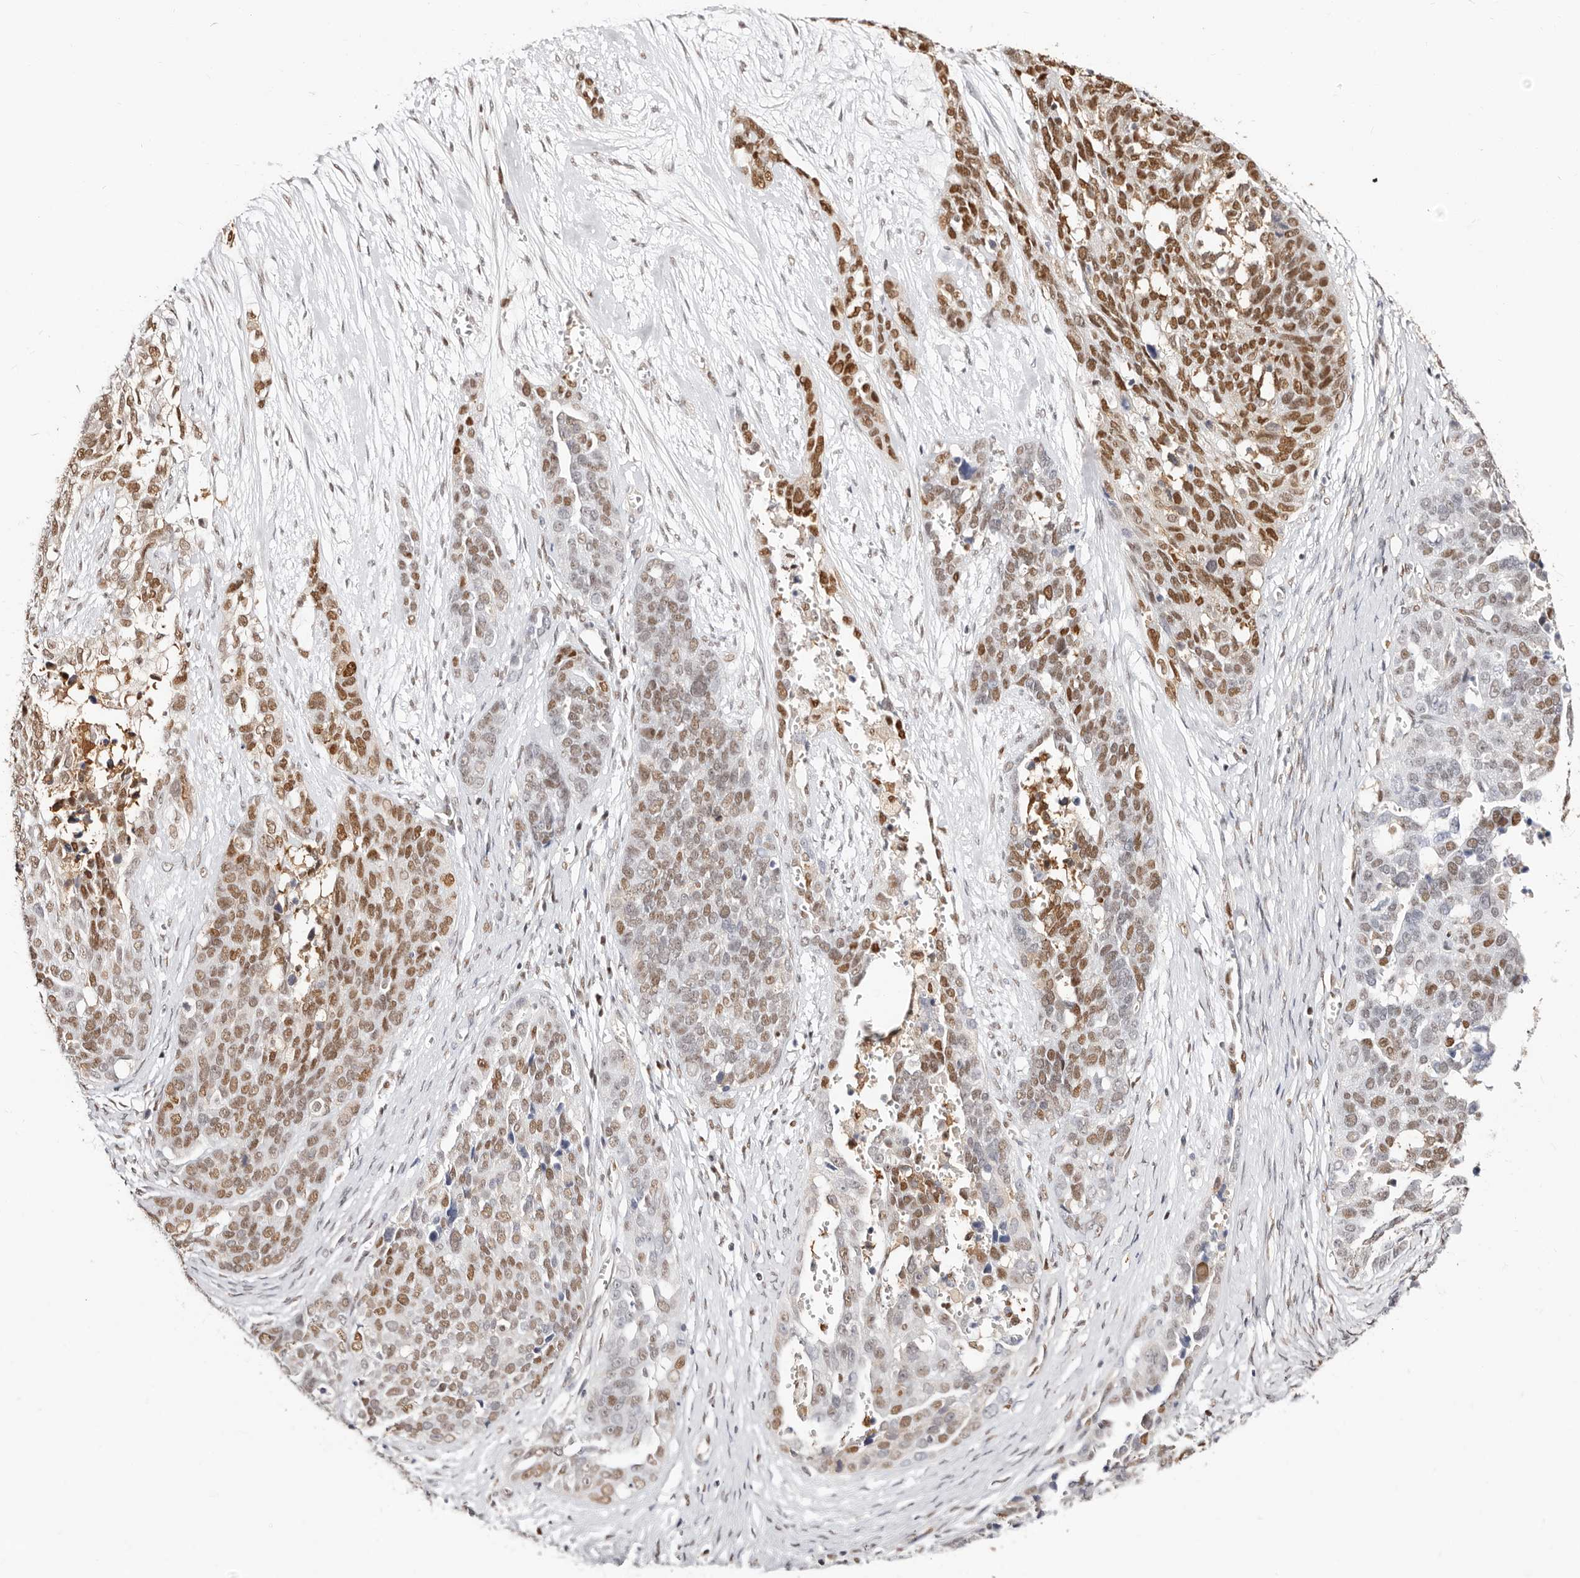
{"staining": {"intensity": "moderate", "quantity": ">75%", "location": "nuclear"}, "tissue": "ovarian cancer", "cell_type": "Tumor cells", "image_type": "cancer", "snomed": [{"axis": "morphology", "description": "Cystadenocarcinoma, serous, NOS"}, {"axis": "topography", "description": "Ovary"}], "caption": "DAB (3,3'-diaminobenzidine) immunohistochemical staining of serous cystadenocarcinoma (ovarian) displays moderate nuclear protein positivity in approximately >75% of tumor cells.", "gene": "TKT", "patient": {"sex": "female", "age": 44}}